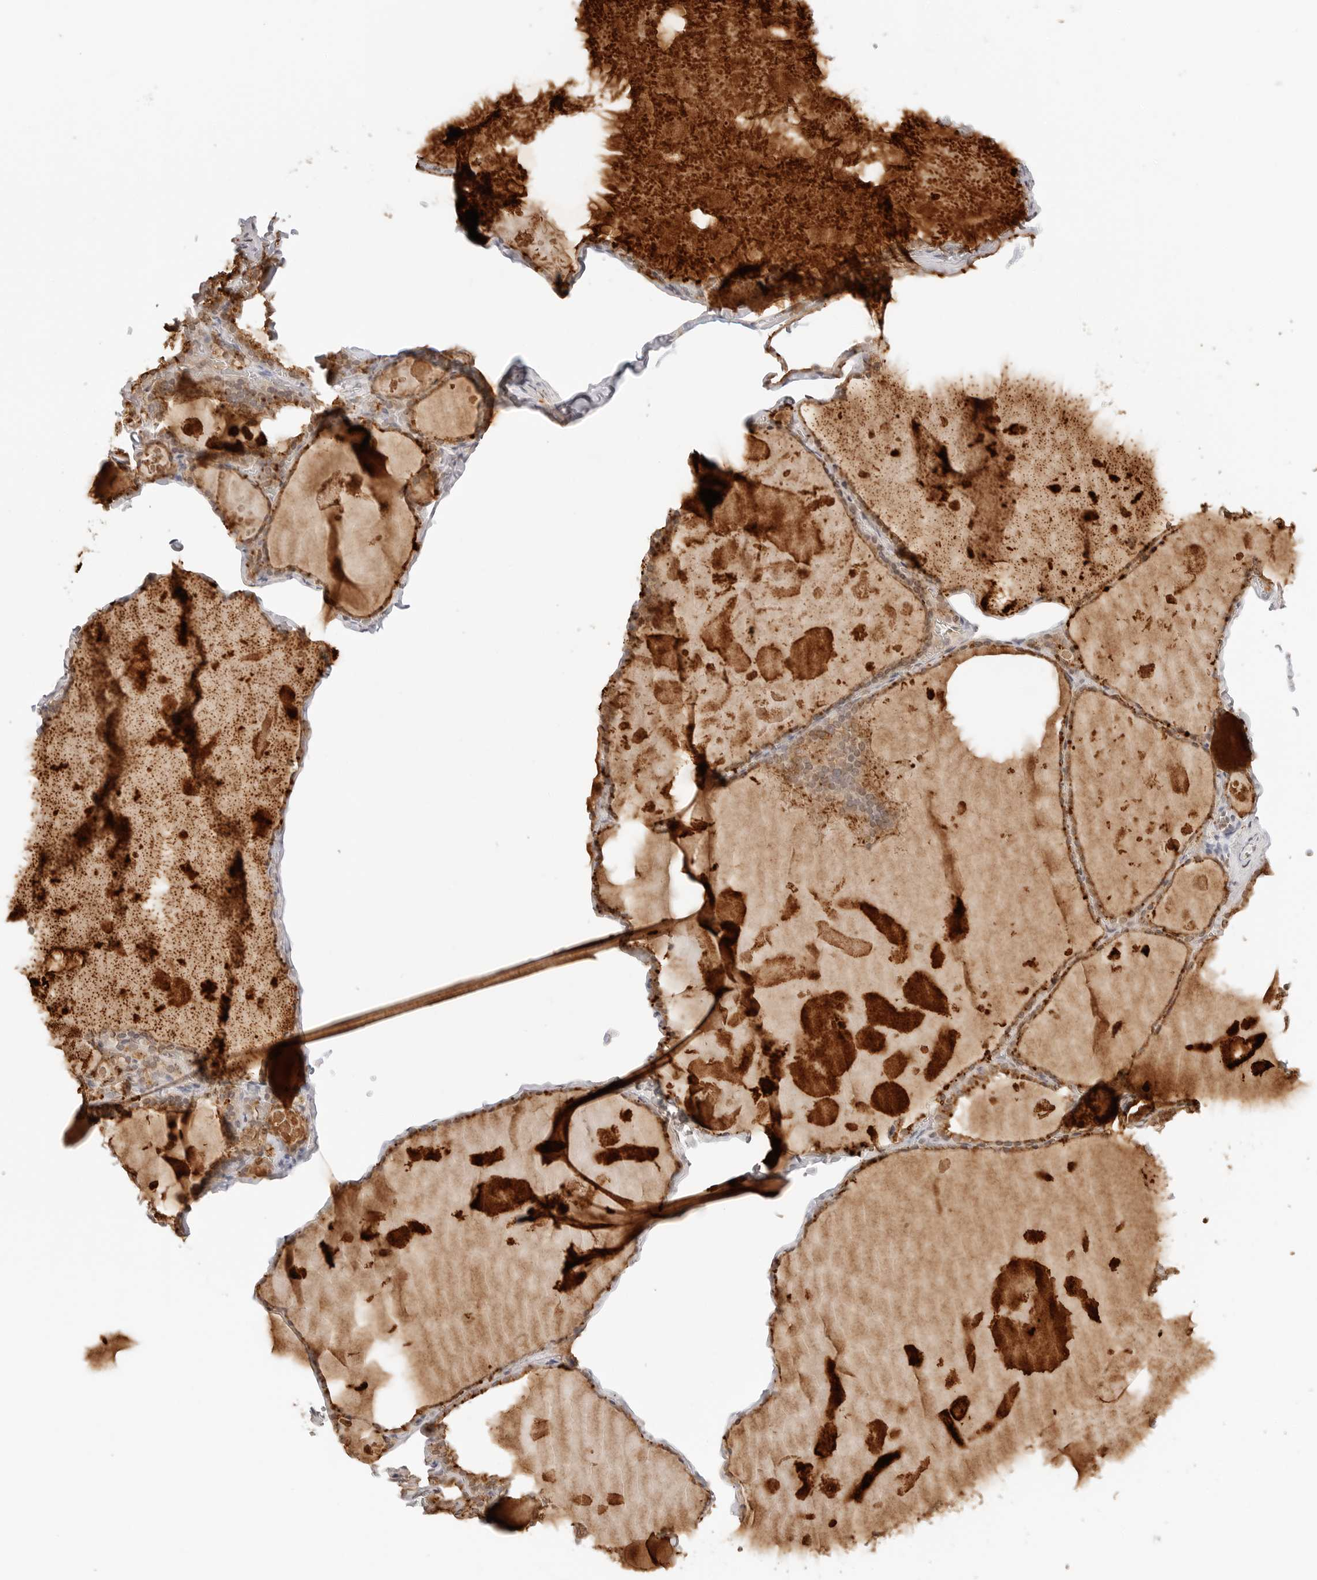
{"staining": {"intensity": "moderate", "quantity": ">75%", "location": "cytoplasmic/membranous"}, "tissue": "thyroid gland", "cell_type": "Glandular cells", "image_type": "normal", "snomed": [{"axis": "morphology", "description": "Normal tissue, NOS"}, {"axis": "topography", "description": "Thyroid gland"}], "caption": "Immunohistochemical staining of unremarkable thyroid gland shows moderate cytoplasmic/membranous protein expression in about >75% of glandular cells. (DAB = brown stain, brightfield microscopy at high magnification).", "gene": "EPHA1", "patient": {"sex": "male", "age": 56}}